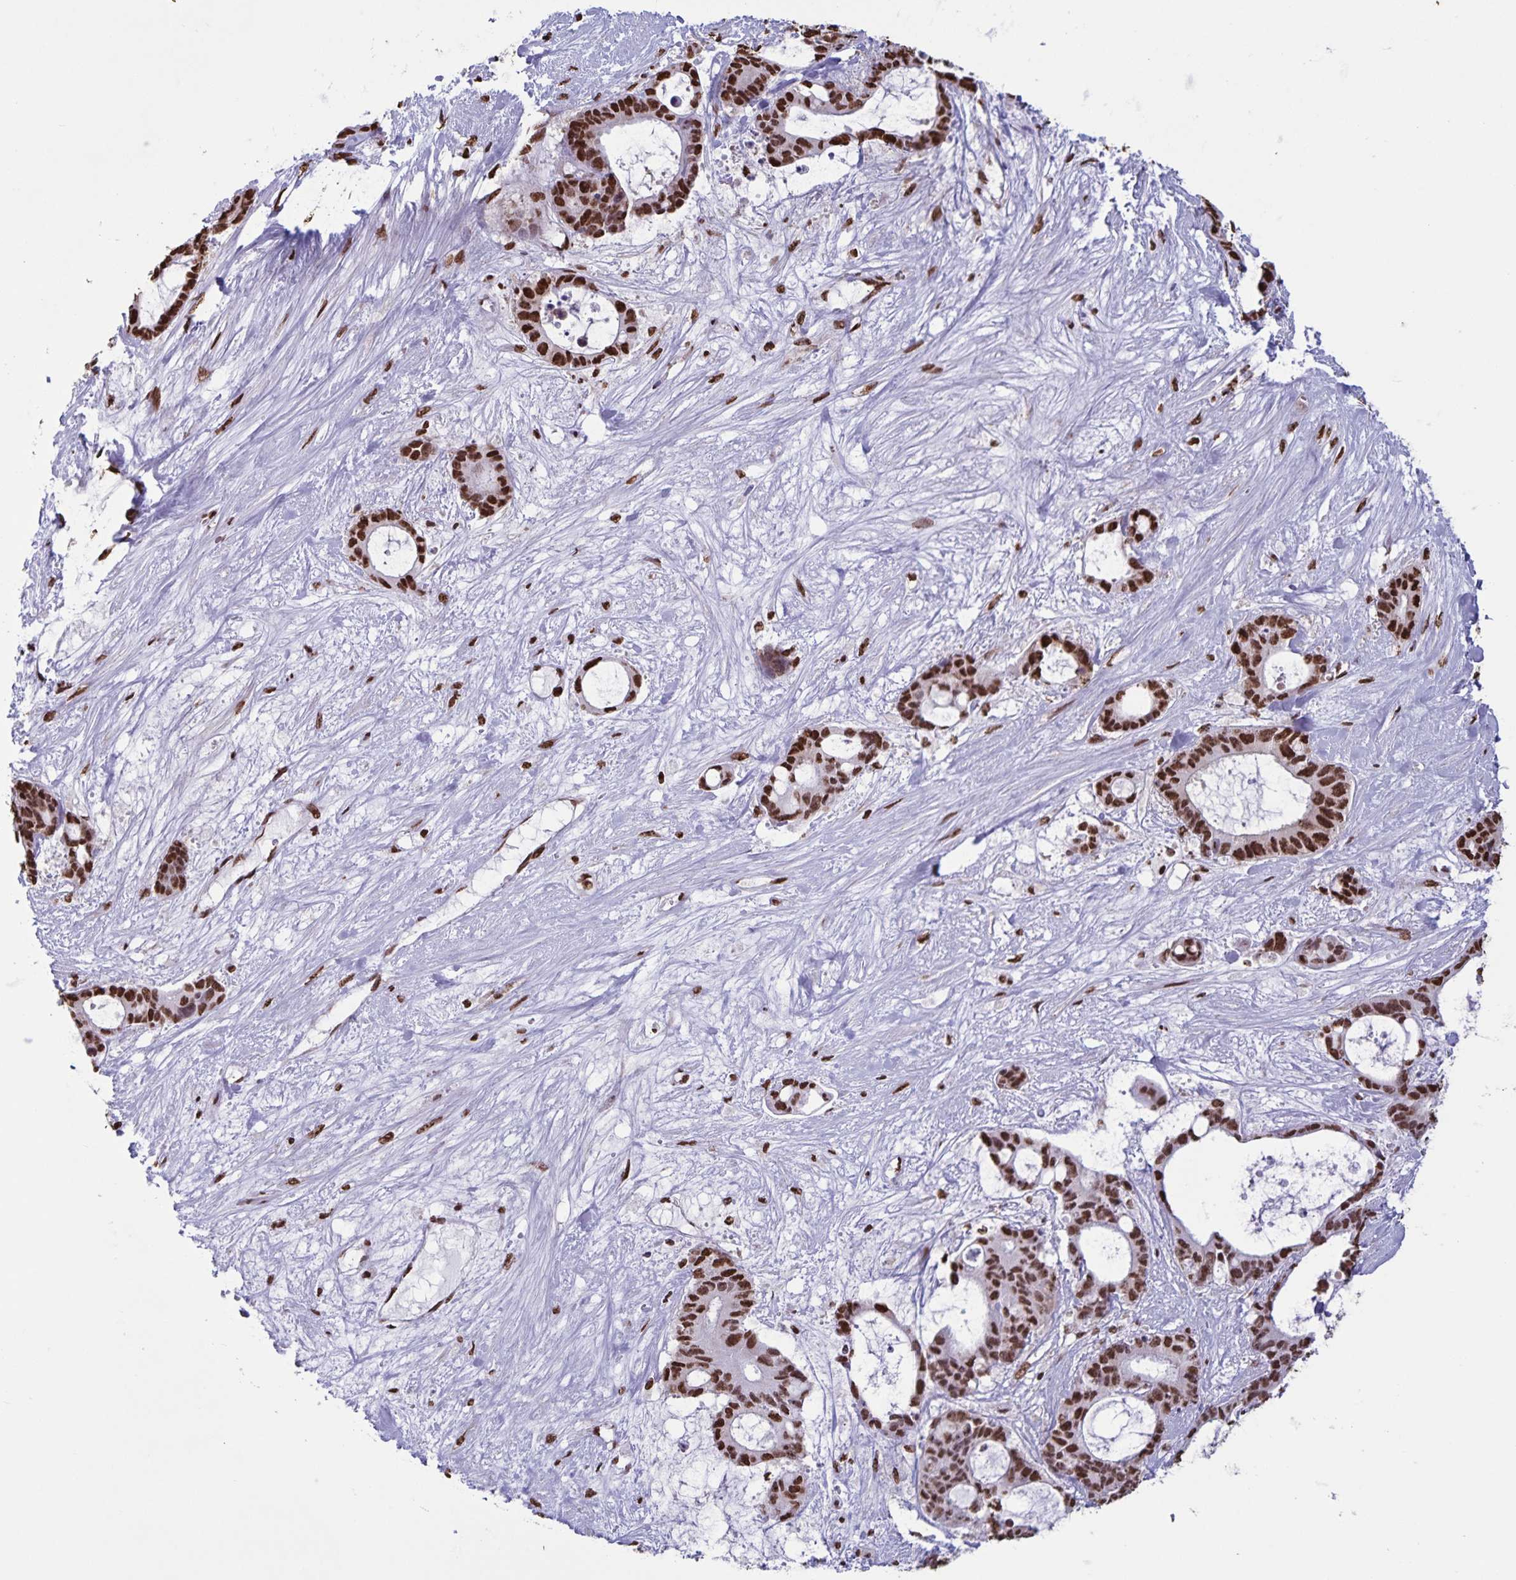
{"staining": {"intensity": "strong", "quantity": ">75%", "location": "nuclear"}, "tissue": "liver cancer", "cell_type": "Tumor cells", "image_type": "cancer", "snomed": [{"axis": "morphology", "description": "Normal tissue, NOS"}, {"axis": "morphology", "description": "Cholangiocarcinoma"}, {"axis": "topography", "description": "Liver"}, {"axis": "topography", "description": "Peripheral nerve tissue"}], "caption": "Liver cancer stained for a protein (brown) demonstrates strong nuclear positive positivity in about >75% of tumor cells.", "gene": "DUT", "patient": {"sex": "female", "age": 73}}